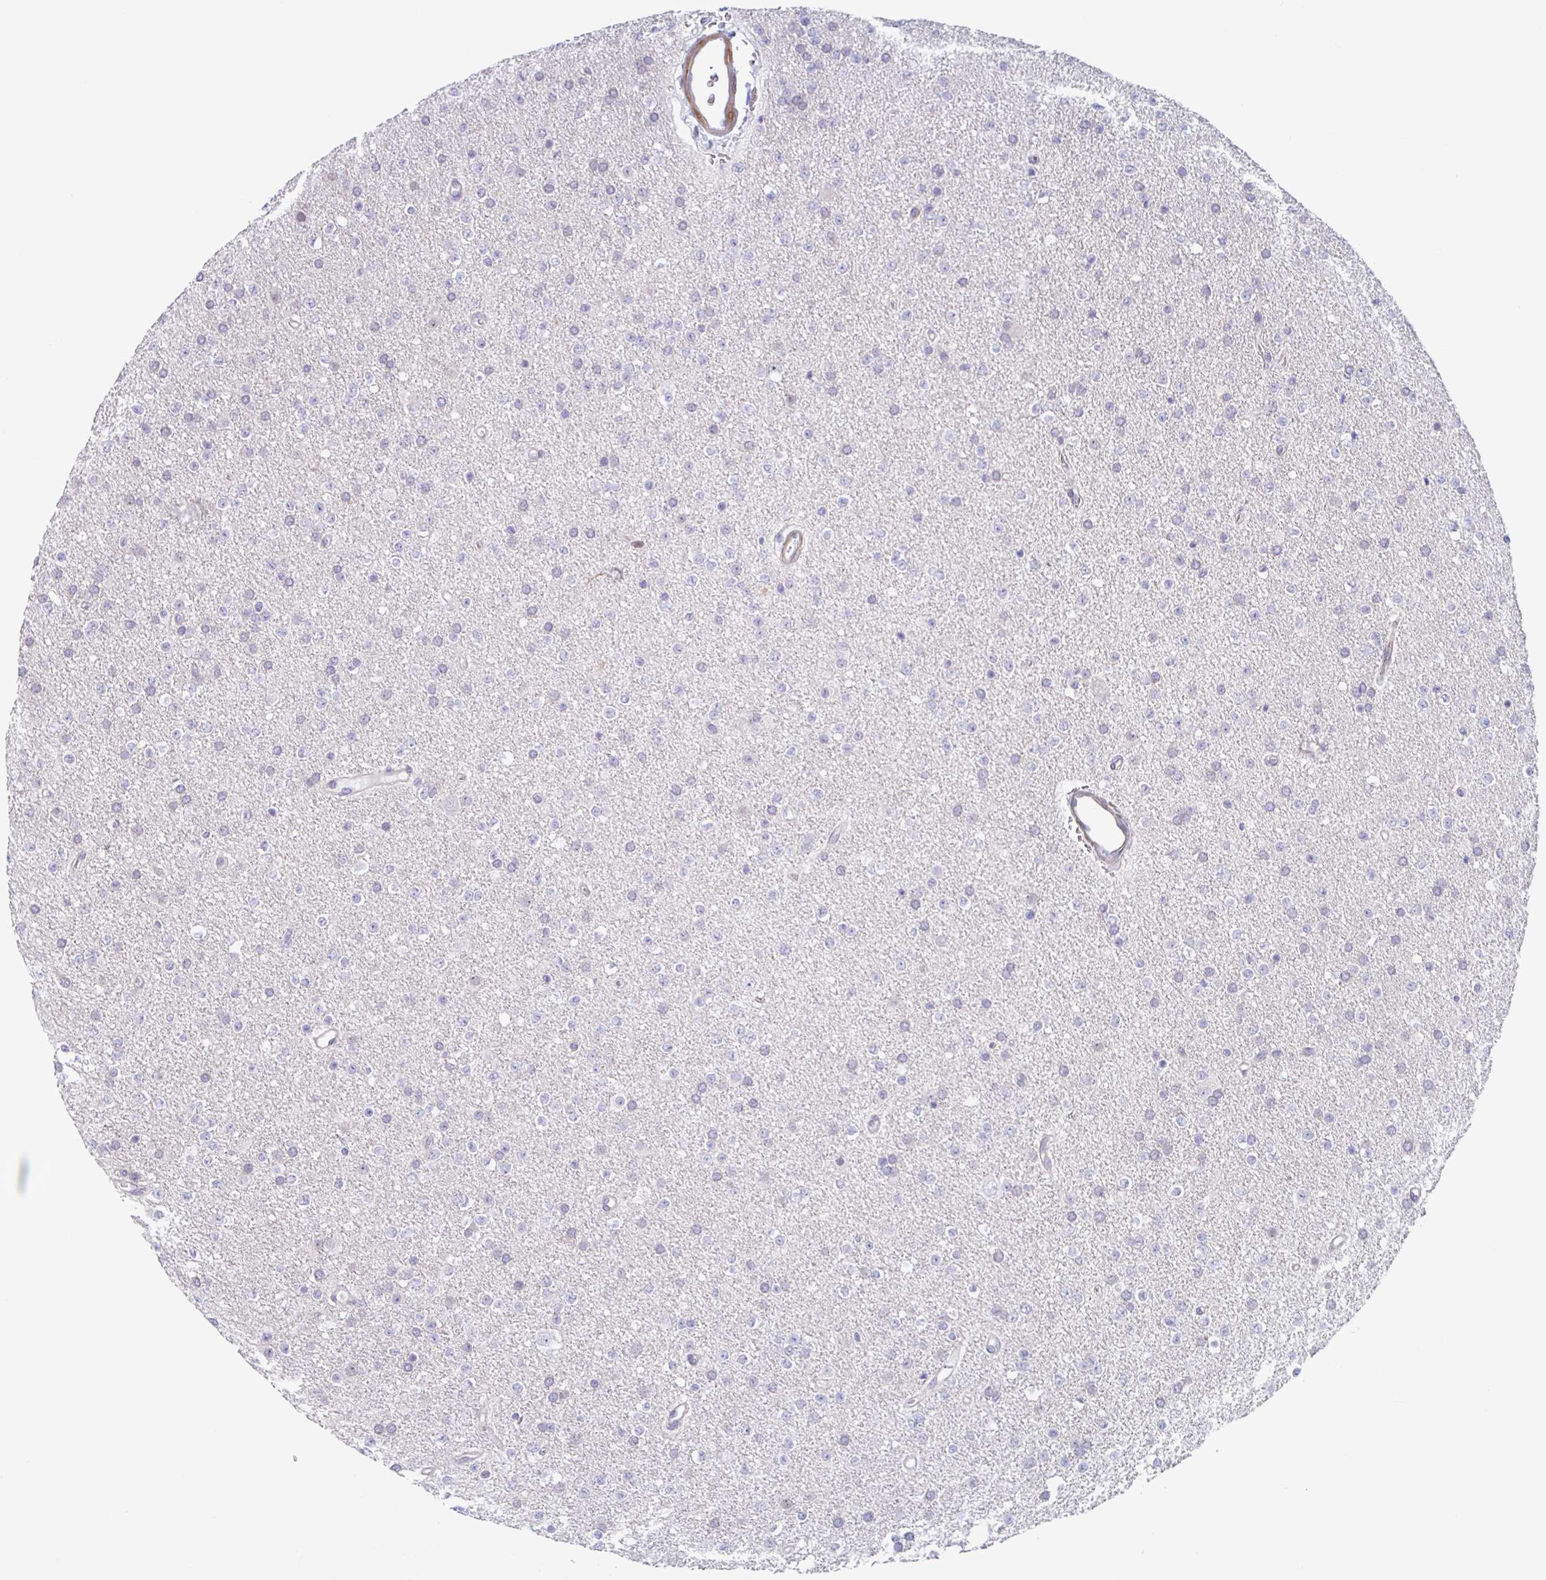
{"staining": {"intensity": "negative", "quantity": "none", "location": "none"}, "tissue": "glioma", "cell_type": "Tumor cells", "image_type": "cancer", "snomed": [{"axis": "morphology", "description": "Glioma, malignant, Low grade"}, {"axis": "topography", "description": "Brain"}], "caption": "This is an IHC micrograph of human glioma. There is no expression in tumor cells.", "gene": "DUXA", "patient": {"sex": "female", "age": 34}}